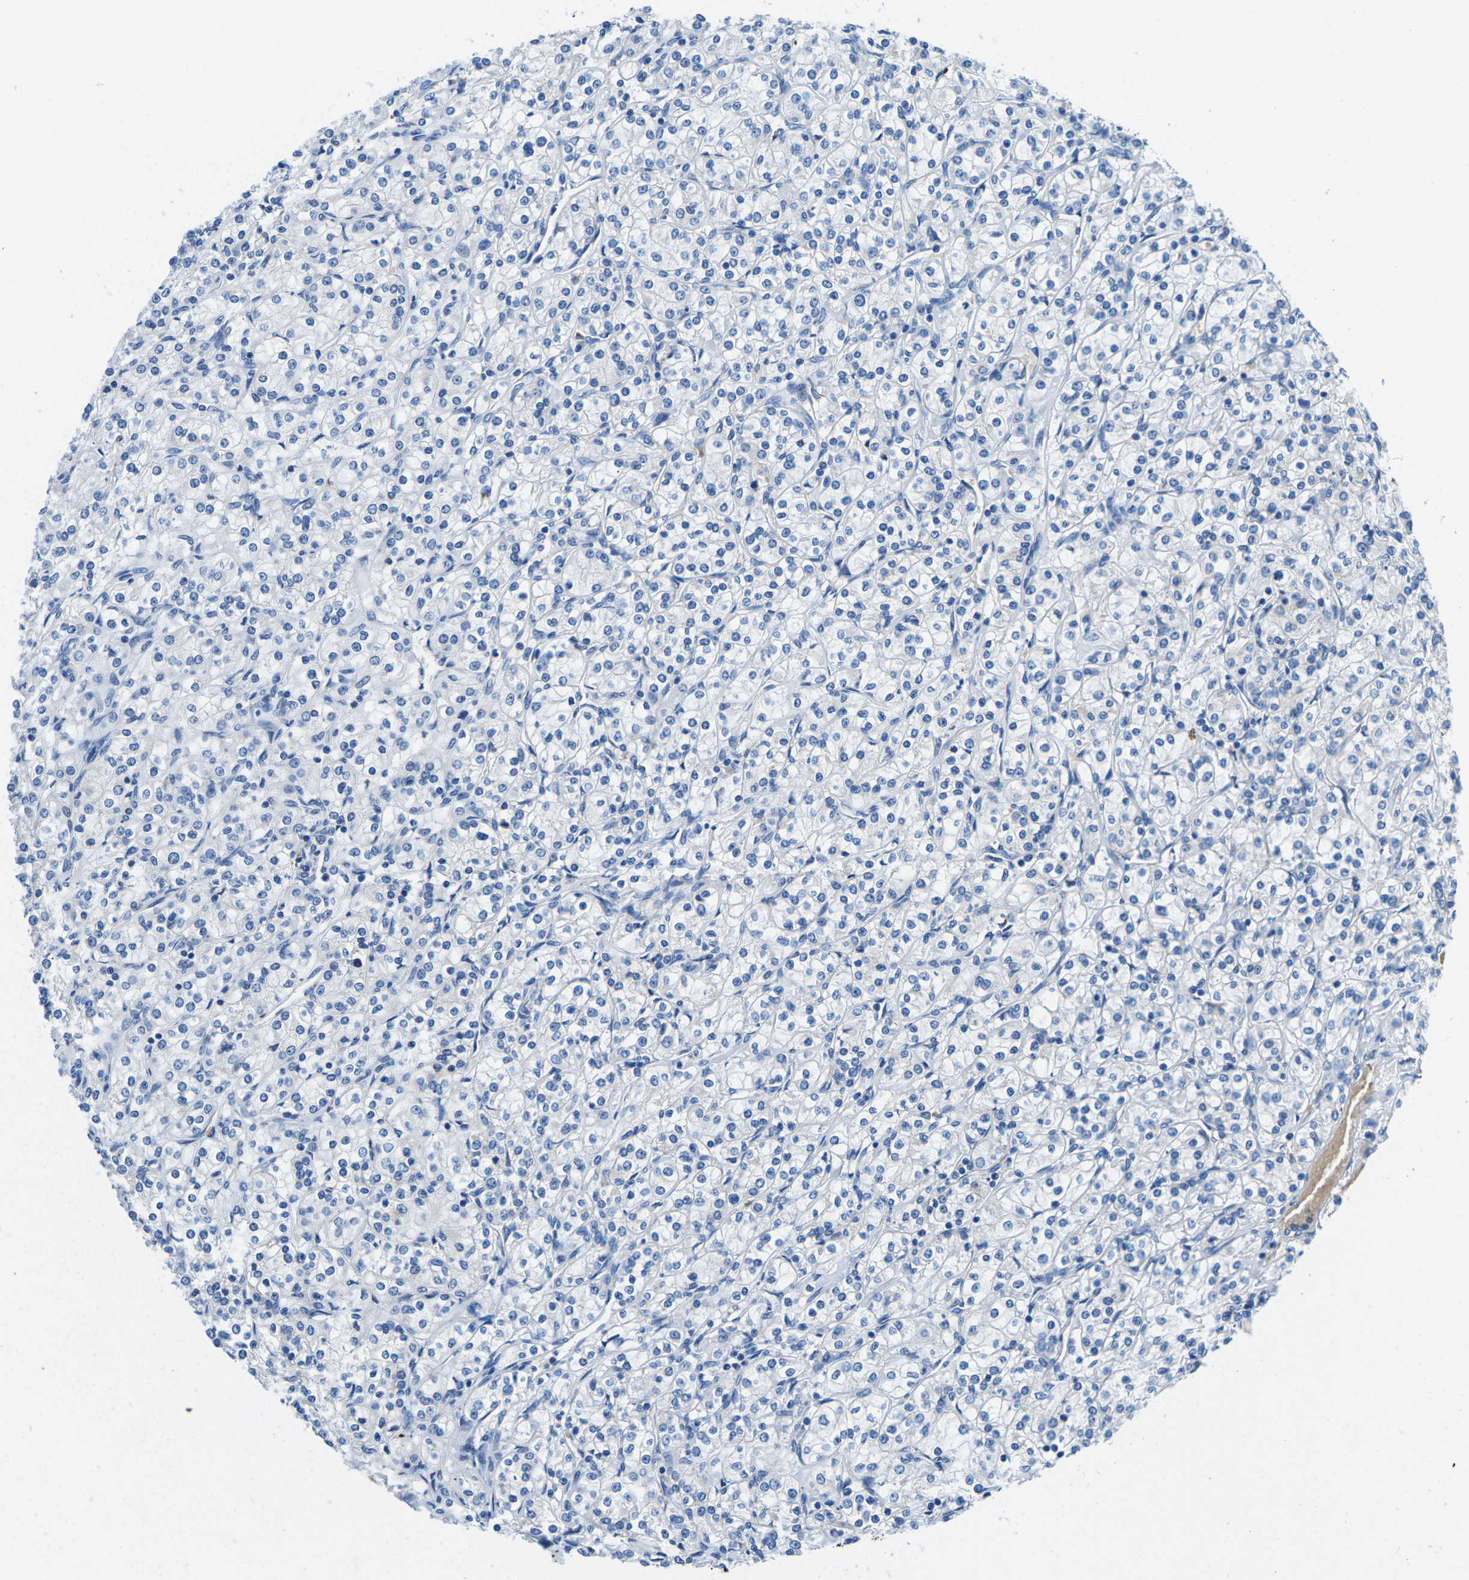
{"staining": {"intensity": "negative", "quantity": "none", "location": "none"}, "tissue": "renal cancer", "cell_type": "Tumor cells", "image_type": "cancer", "snomed": [{"axis": "morphology", "description": "Adenocarcinoma, NOS"}, {"axis": "topography", "description": "Kidney"}], "caption": "Tumor cells are negative for brown protein staining in renal adenocarcinoma.", "gene": "TM6SF1", "patient": {"sex": "male", "age": 77}}